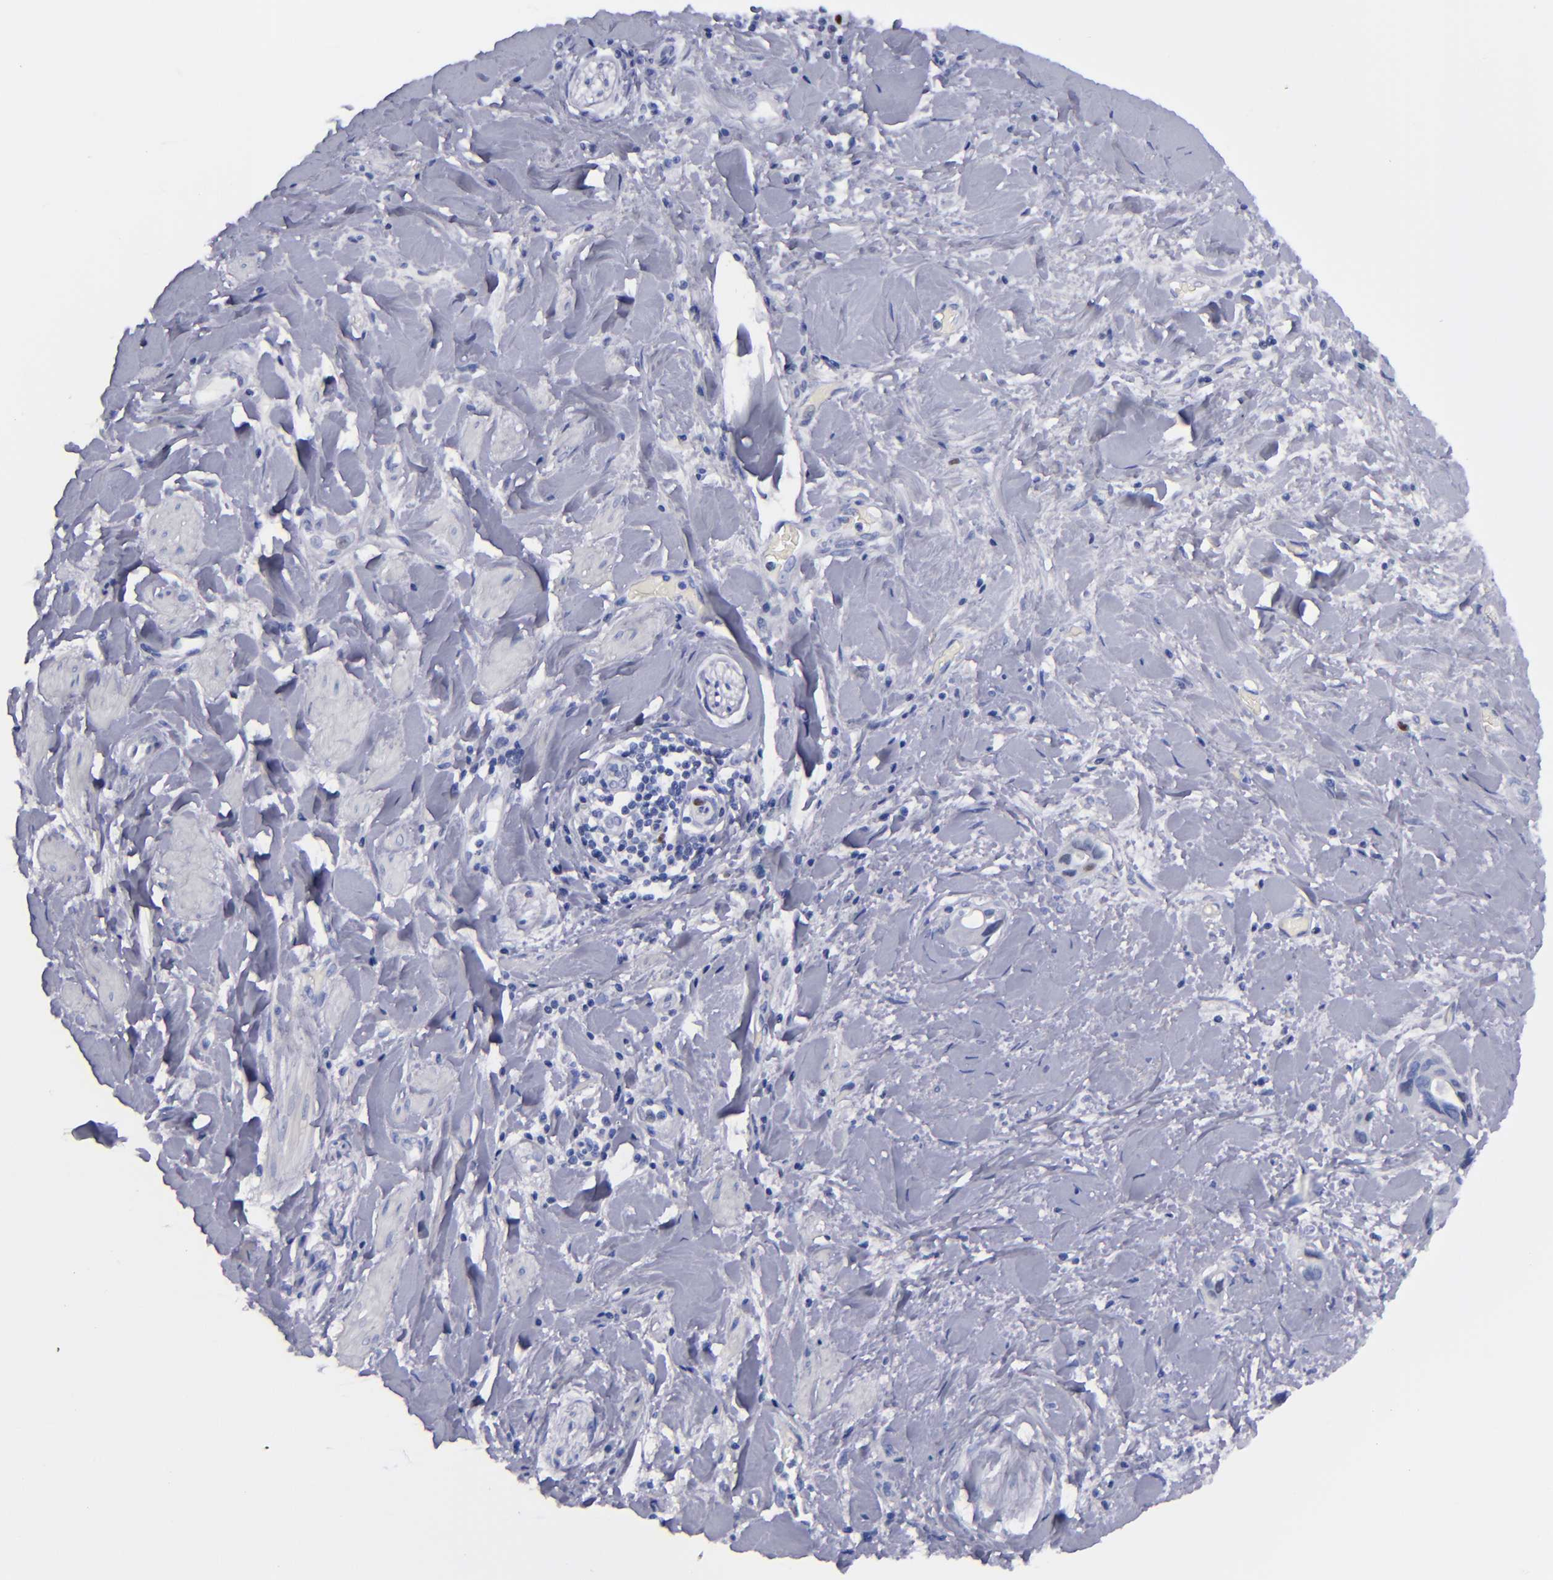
{"staining": {"intensity": "moderate", "quantity": "<25%", "location": "nuclear"}, "tissue": "liver cancer", "cell_type": "Tumor cells", "image_type": "cancer", "snomed": [{"axis": "morphology", "description": "Cholangiocarcinoma"}, {"axis": "topography", "description": "Liver"}], "caption": "A high-resolution histopathology image shows IHC staining of liver cancer, which shows moderate nuclear staining in approximately <25% of tumor cells.", "gene": "MCM7", "patient": {"sex": "female", "age": 65}}